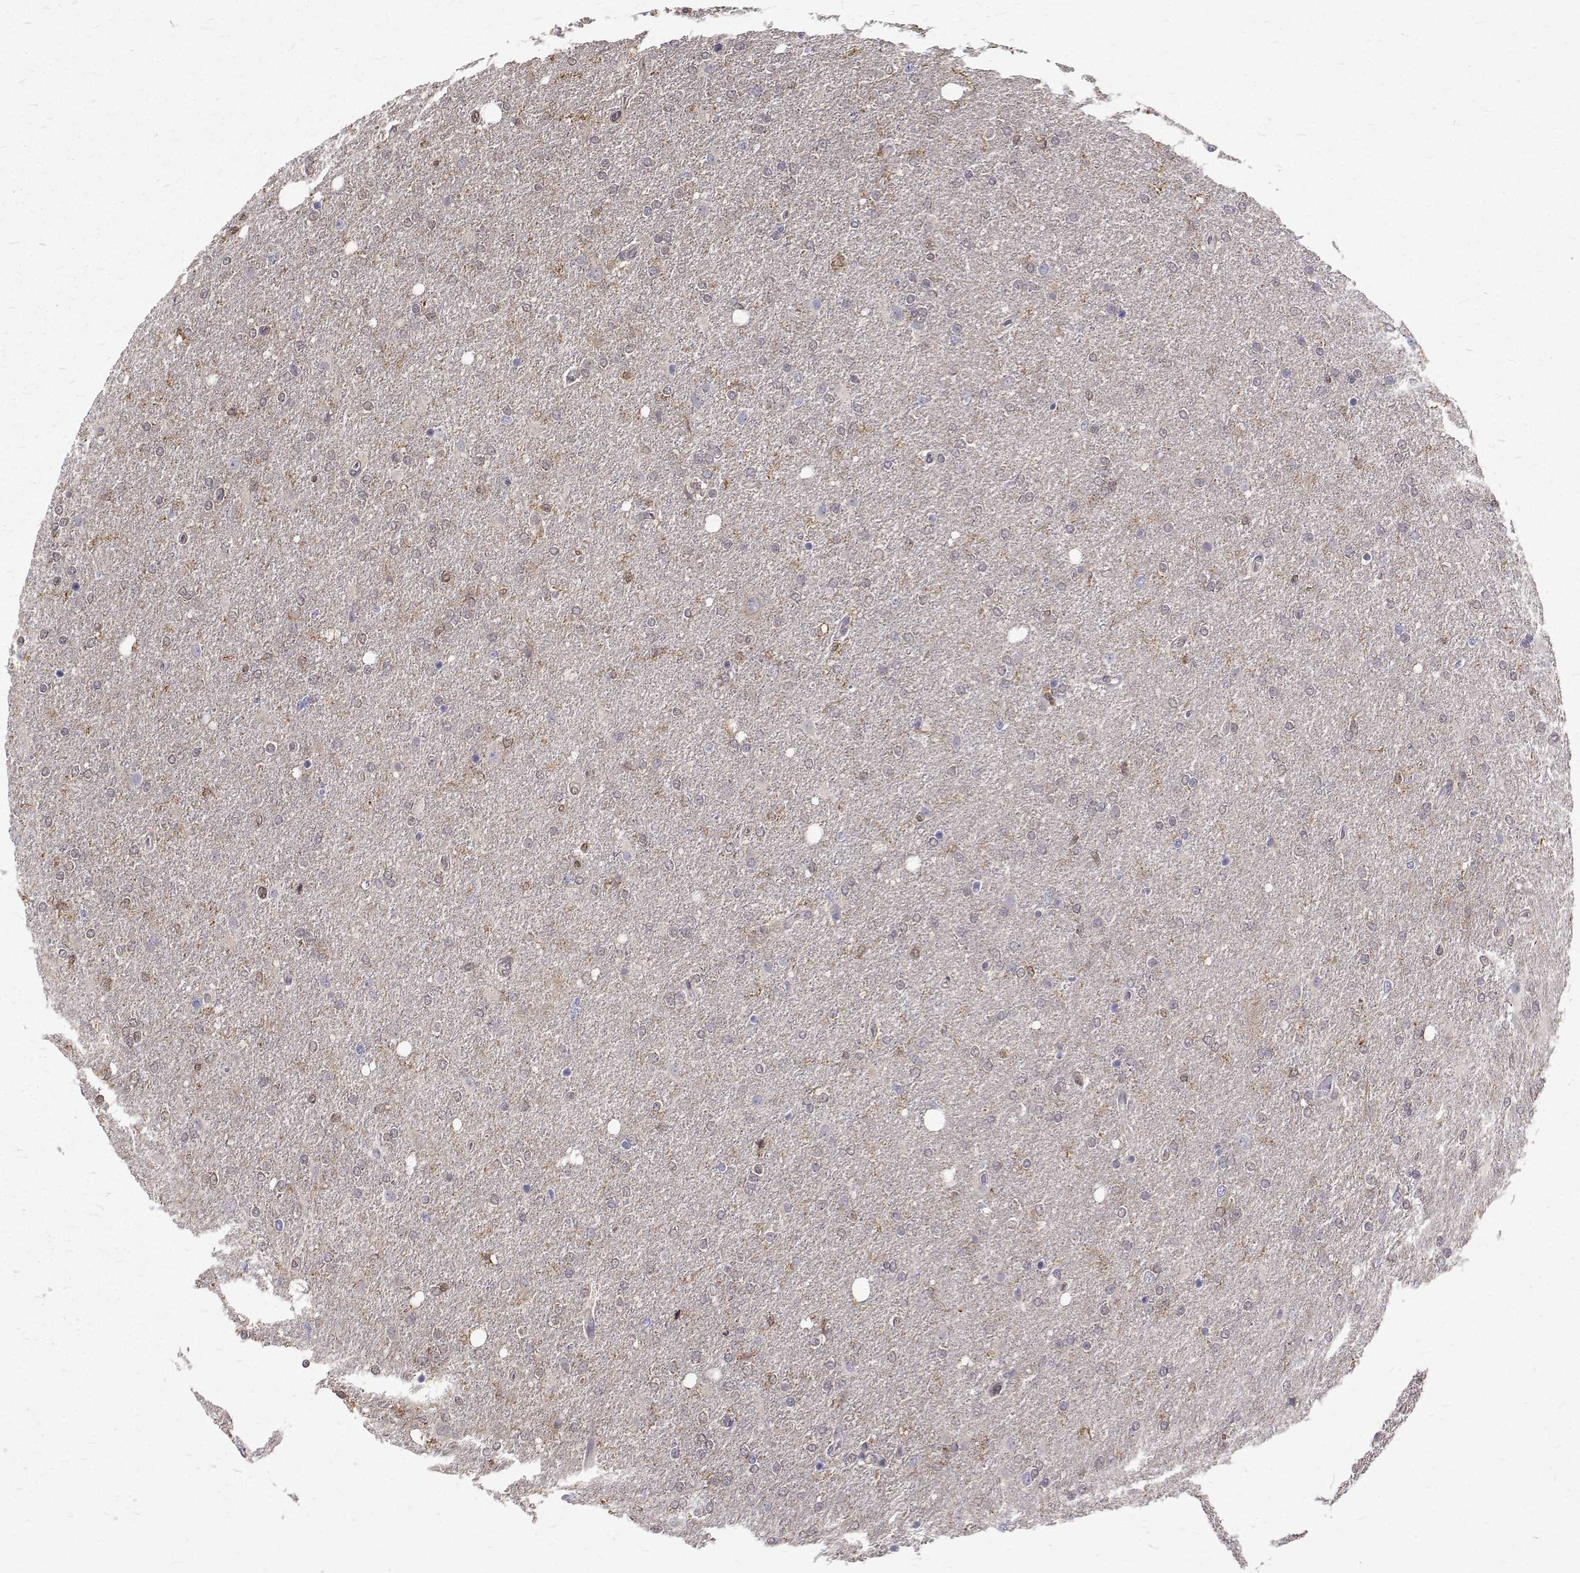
{"staining": {"intensity": "weak", "quantity": "<25%", "location": "nuclear"}, "tissue": "glioma", "cell_type": "Tumor cells", "image_type": "cancer", "snomed": [{"axis": "morphology", "description": "Glioma, malignant, High grade"}, {"axis": "topography", "description": "Cerebral cortex"}], "caption": "This is an immunohistochemistry histopathology image of human malignant high-grade glioma. There is no expression in tumor cells.", "gene": "CCDC89", "patient": {"sex": "male", "age": 70}}